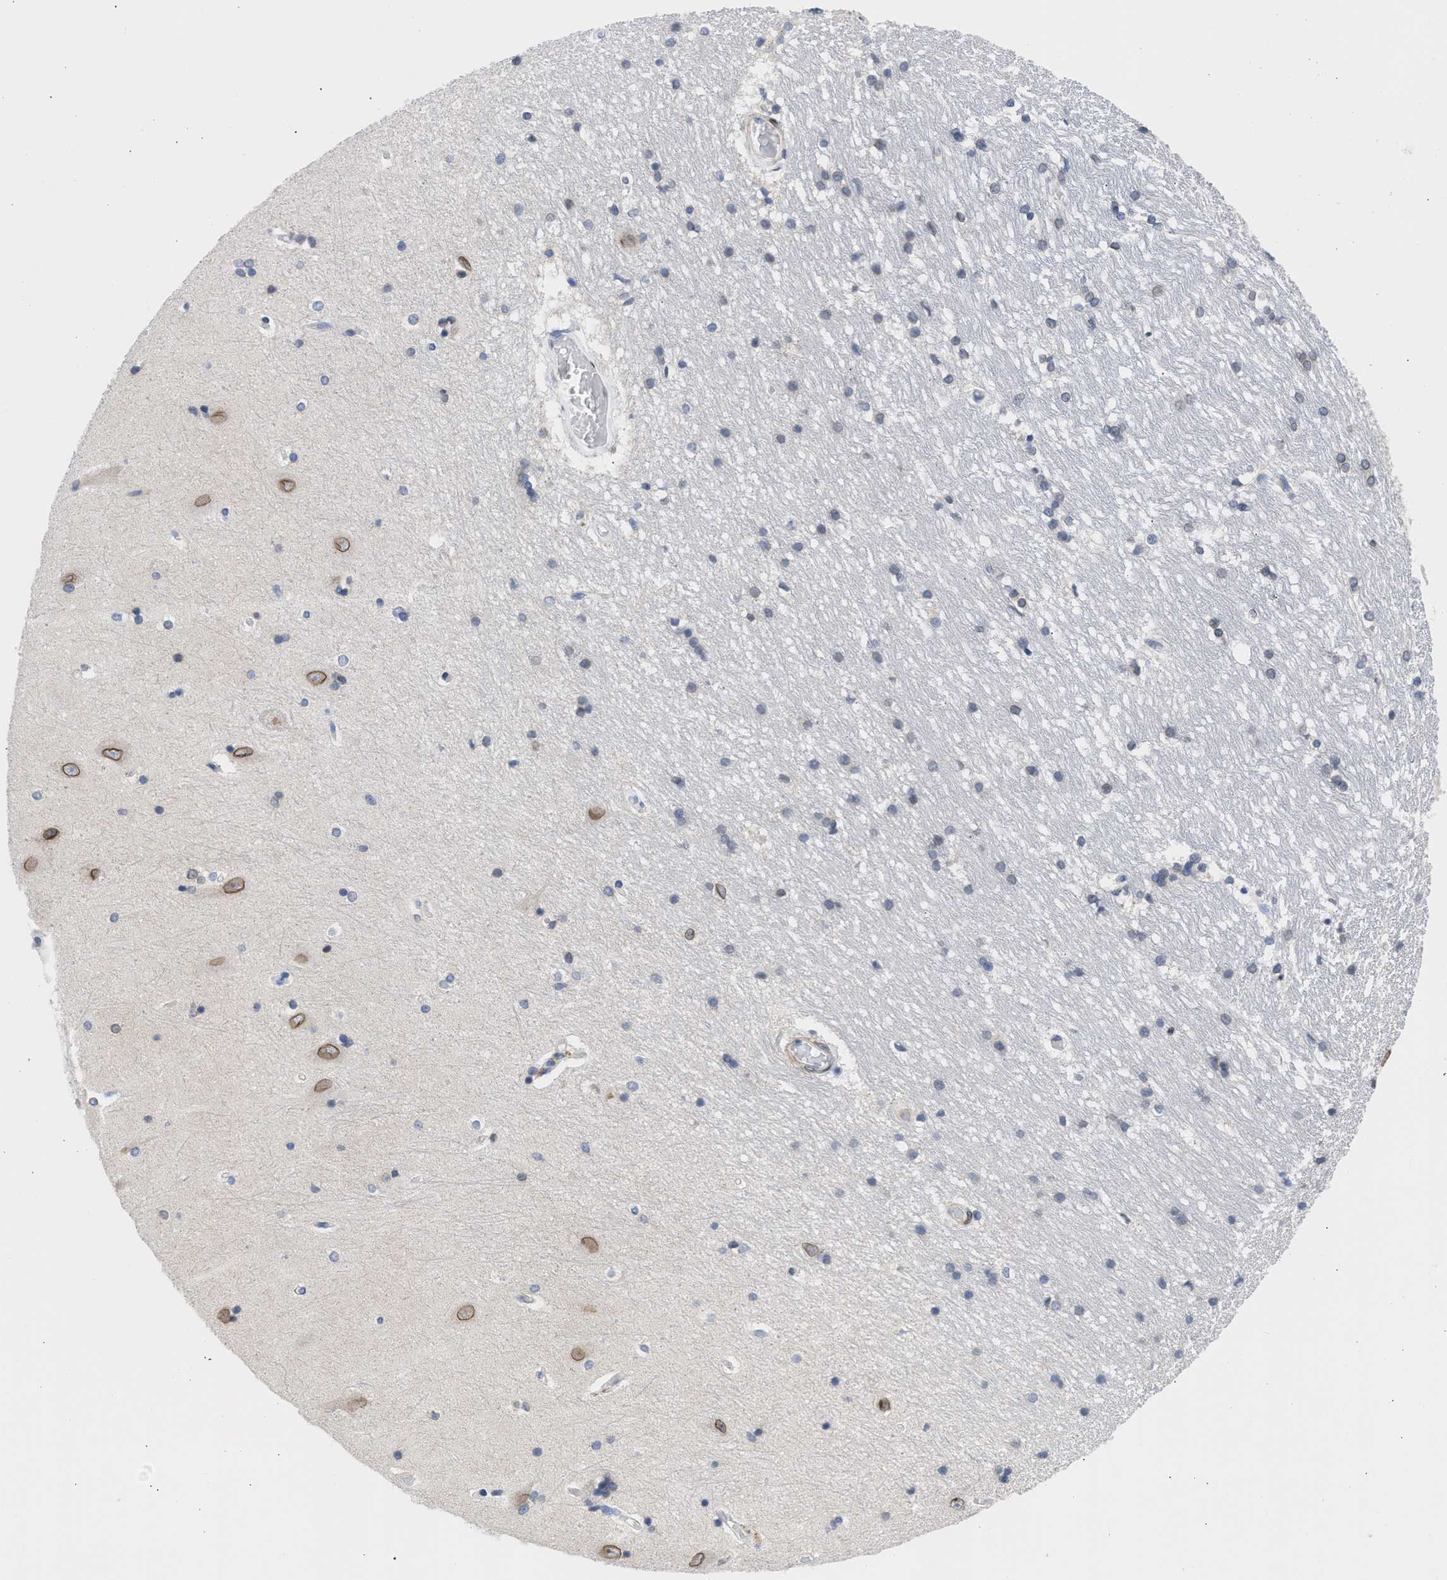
{"staining": {"intensity": "negative", "quantity": "none", "location": "none"}, "tissue": "hippocampus", "cell_type": "Glial cells", "image_type": "normal", "snomed": [{"axis": "morphology", "description": "Normal tissue, NOS"}, {"axis": "topography", "description": "Hippocampus"}], "caption": "Immunohistochemical staining of benign human hippocampus demonstrates no significant staining in glial cells. The staining was performed using DAB to visualize the protein expression in brown, while the nuclei were stained in blue with hematoxylin (Magnification: 20x).", "gene": "NUP35", "patient": {"sex": "male", "age": 45}}